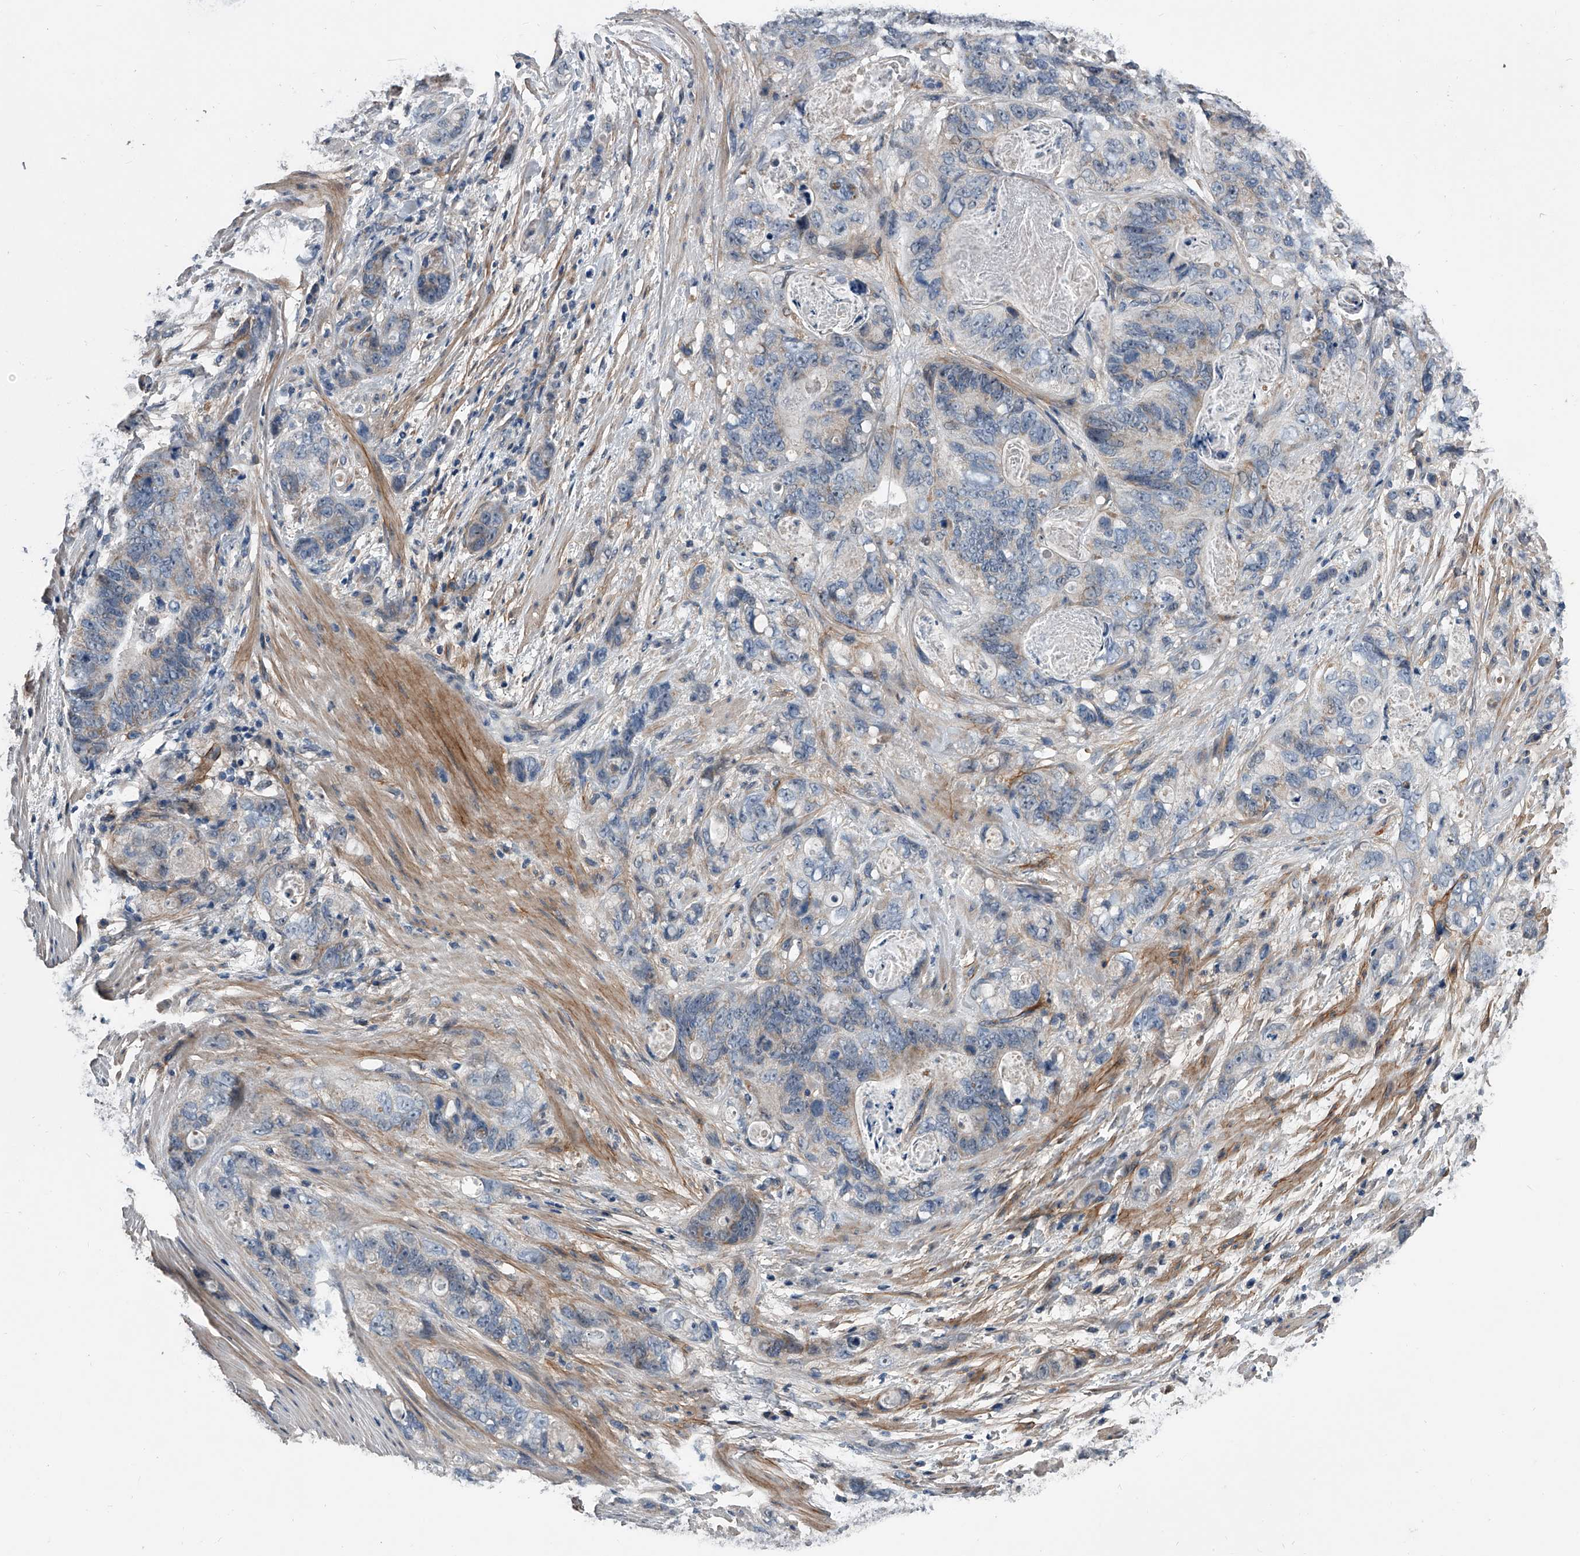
{"staining": {"intensity": "negative", "quantity": "none", "location": "none"}, "tissue": "stomach cancer", "cell_type": "Tumor cells", "image_type": "cancer", "snomed": [{"axis": "morphology", "description": "Normal tissue, NOS"}, {"axis": "morphology", "description": "Adenocarcinoma, NOS"}, {"axis": "topography", "description": "Stomach"}], "caption": "Immunohistochemical staining of human adenocarcinoma (stomach) exhibits no significant staining in tumor cells.", "gene": "PHACTR1", "patient": {"sex": "female", "age": 89}}